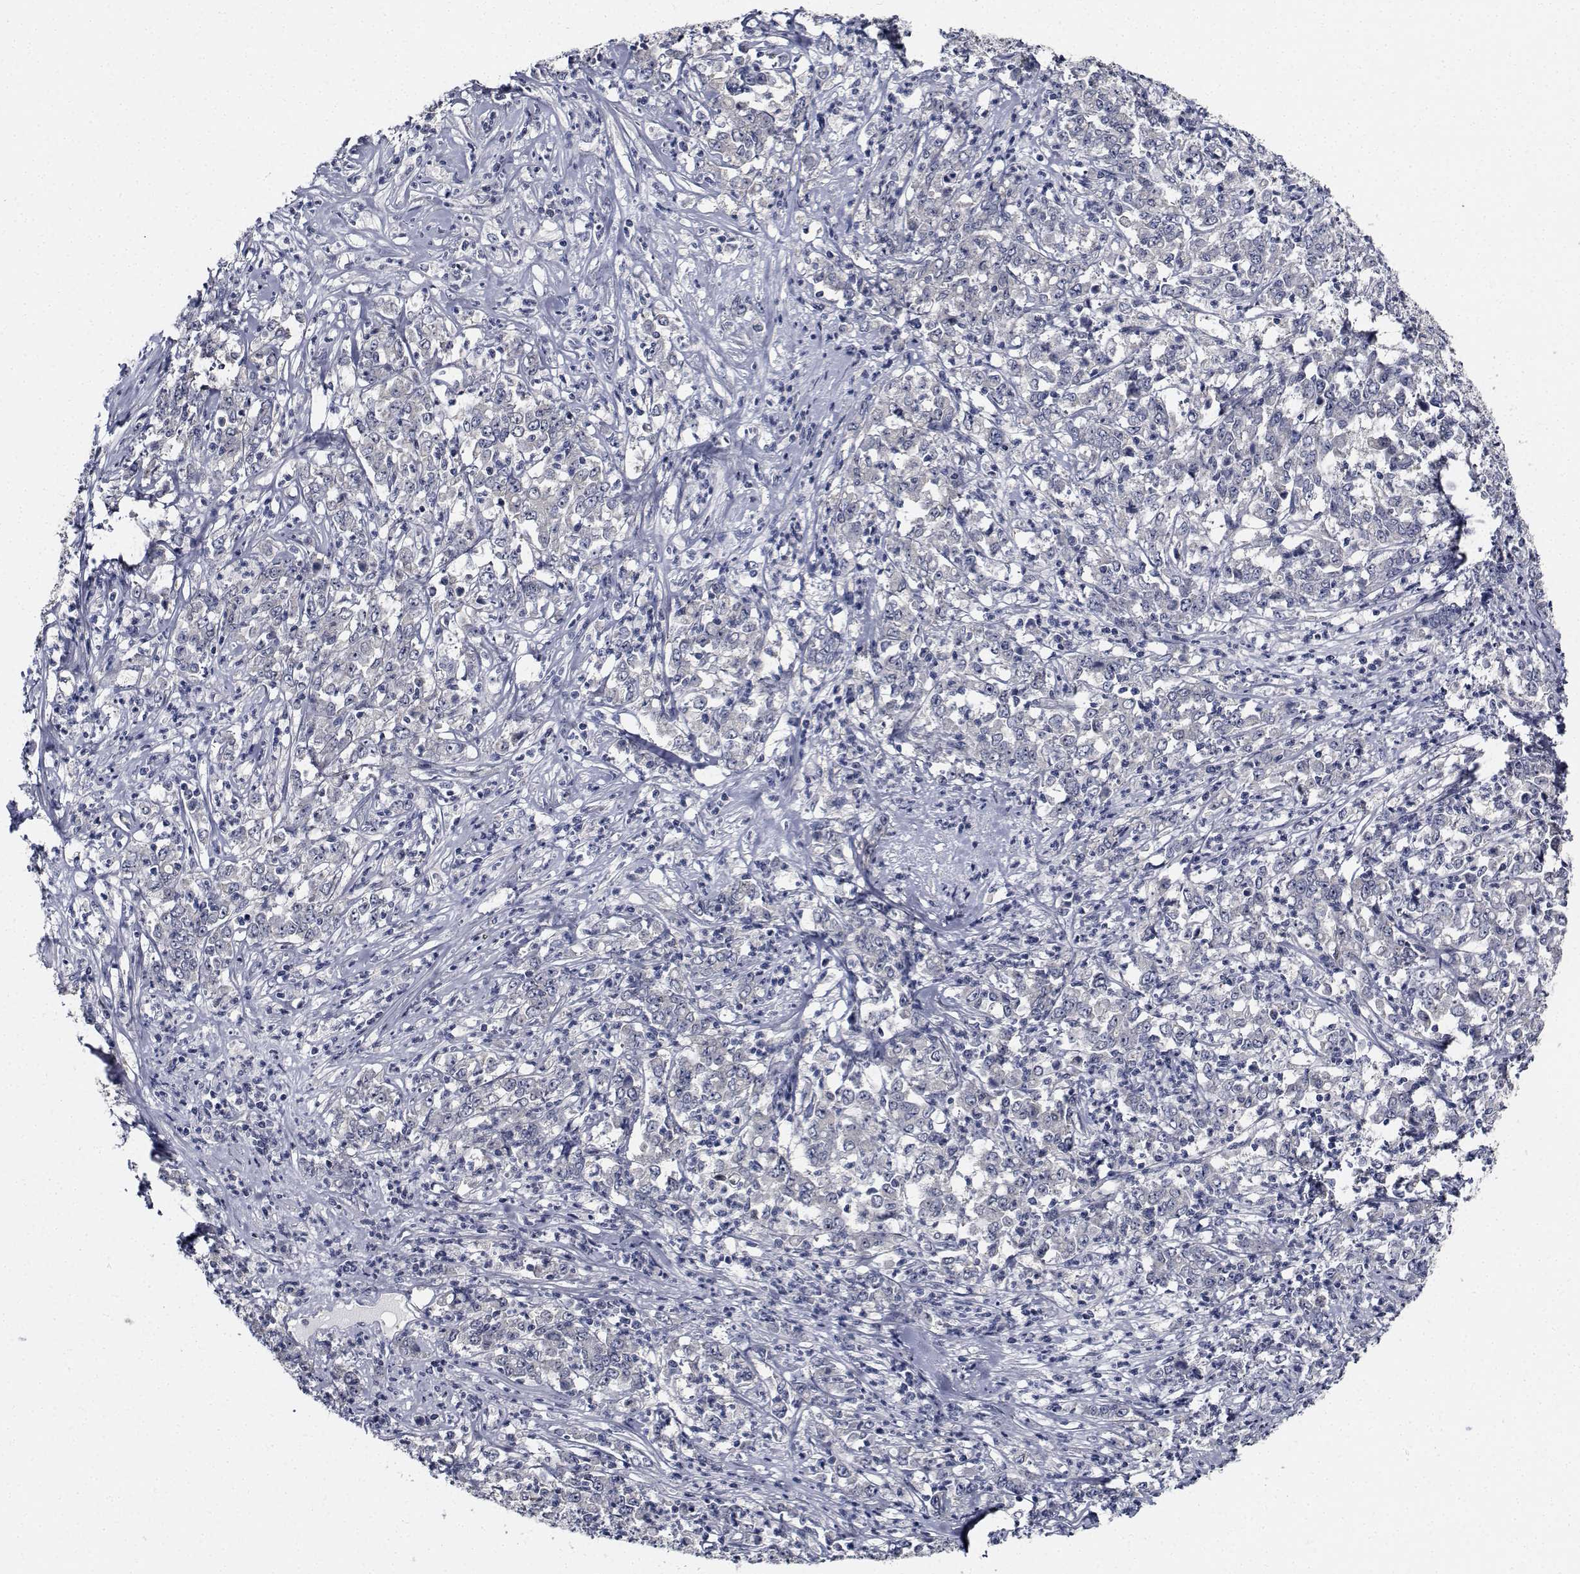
{"staining": {"intensity": "negative", "quantity": "none", "location": "none"}, "tissue": "stomach cancer", "cell_type": "Tumor cells", "image_type": "cancer", "snomed": [{"axis": "morphology", "description": "Adenocarcinoma, NOS"}, {"axis": "topography", "description": "Stomach, lower"}], "caption": "There is no significant expression in tumor cells of stomach cancer.", "gene": "NVL", "patient": {"sex": "female", "age": 71}}